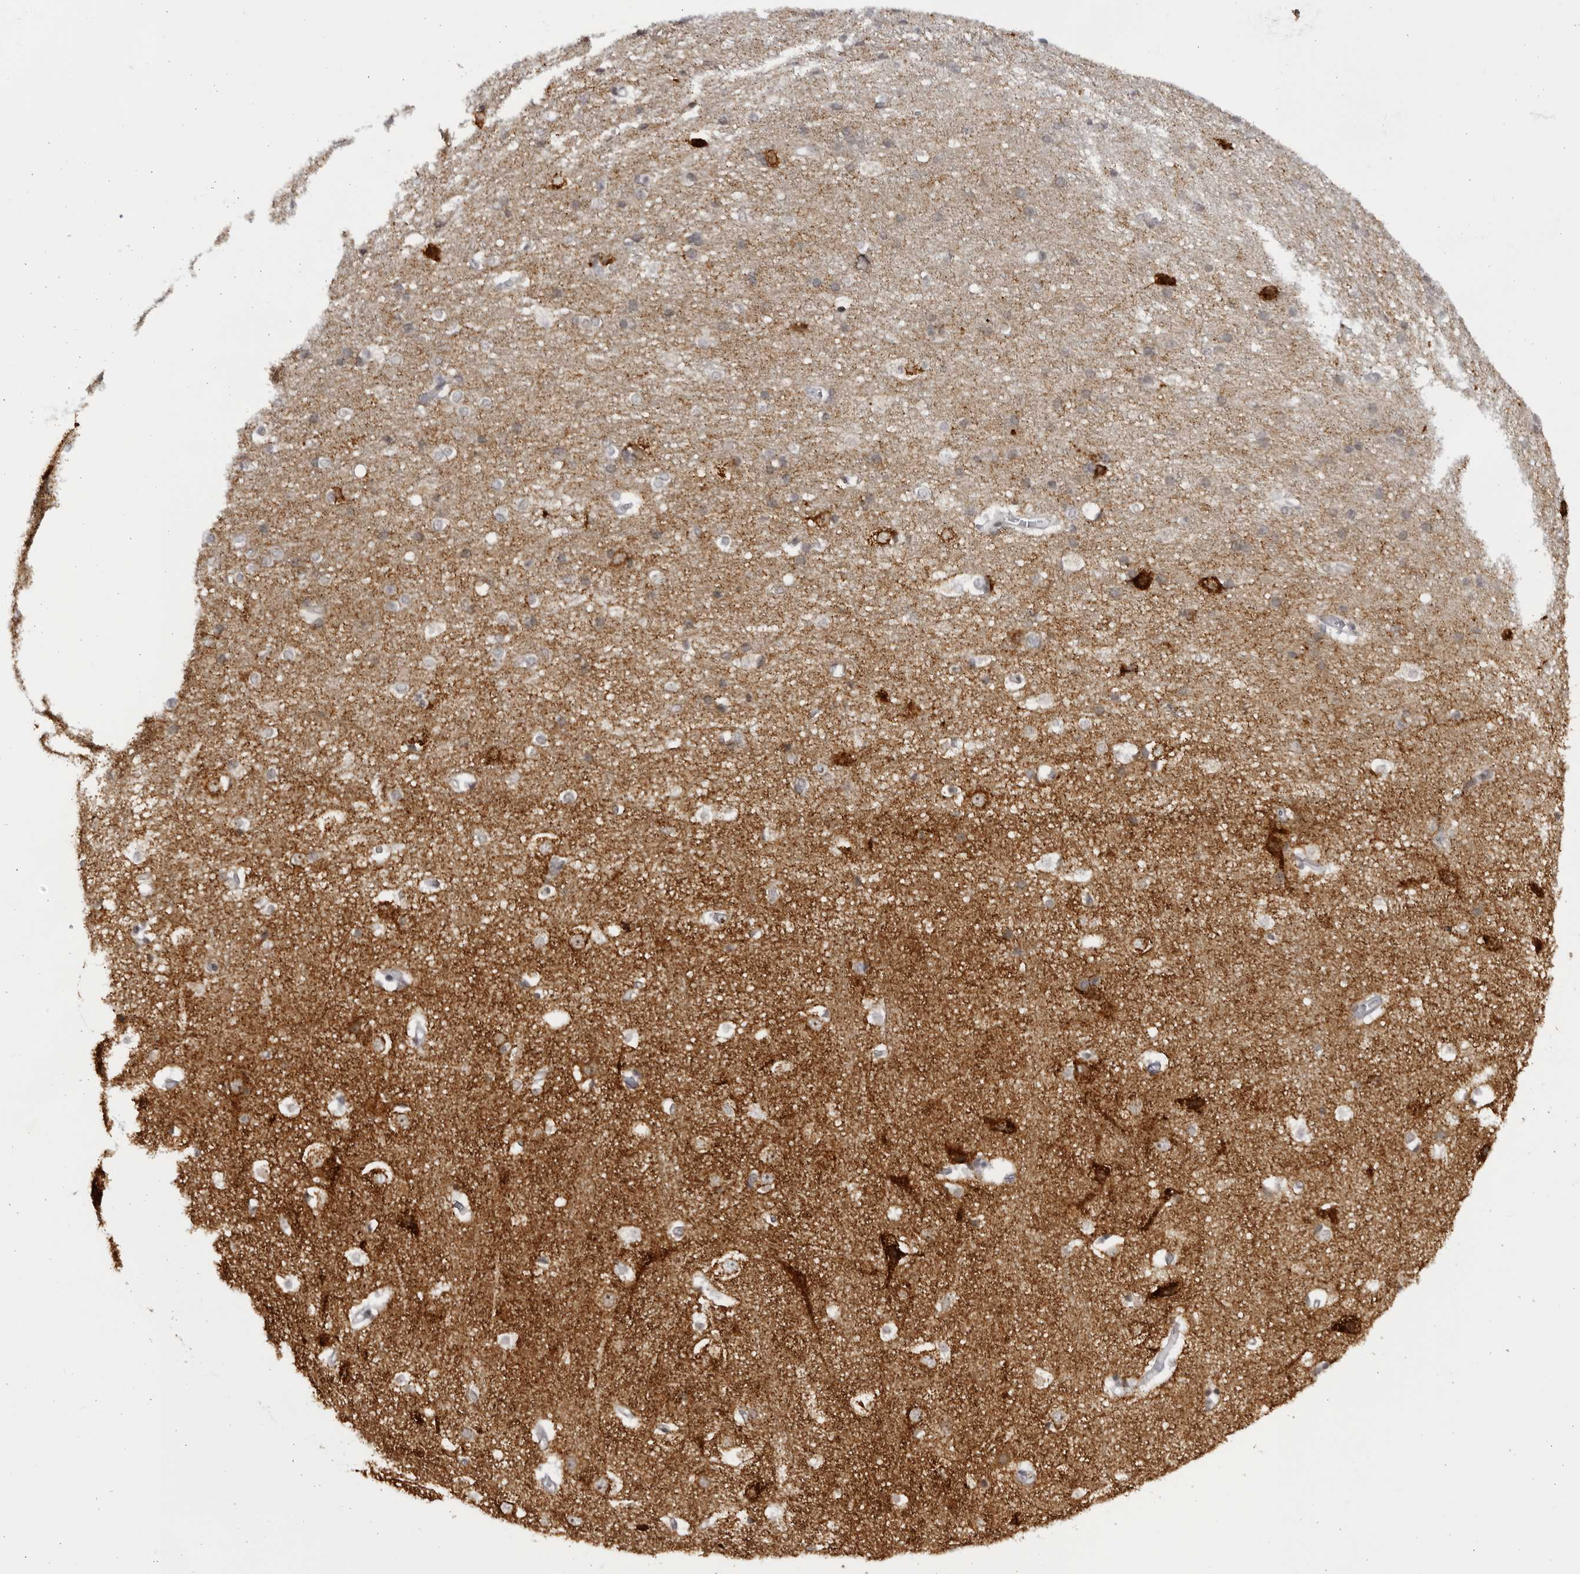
{"staining": {"intensity": "negative", "quantity": "none", "location": "none"}, "tissue": "cerebral cortex", "cell_type": "Endothelial cells", "image_type": "normal", "snomed": [{"axis": "morphology", "description": "Normal tissue, NOS"}, {"axis": "topography", "description": "Cerebral cortex"}], "caption": "Histopathology image shows no significant protein staining in endothelial cells of unremarkable cerebral cortex. The staining is performed using DAB (3,3'-diaminobenzidine) brown chromogen with nuclei counter-stained in using hematoxylin.", "gene": "SLC25A22", "patient": {"sex": "male", "age": 54}}